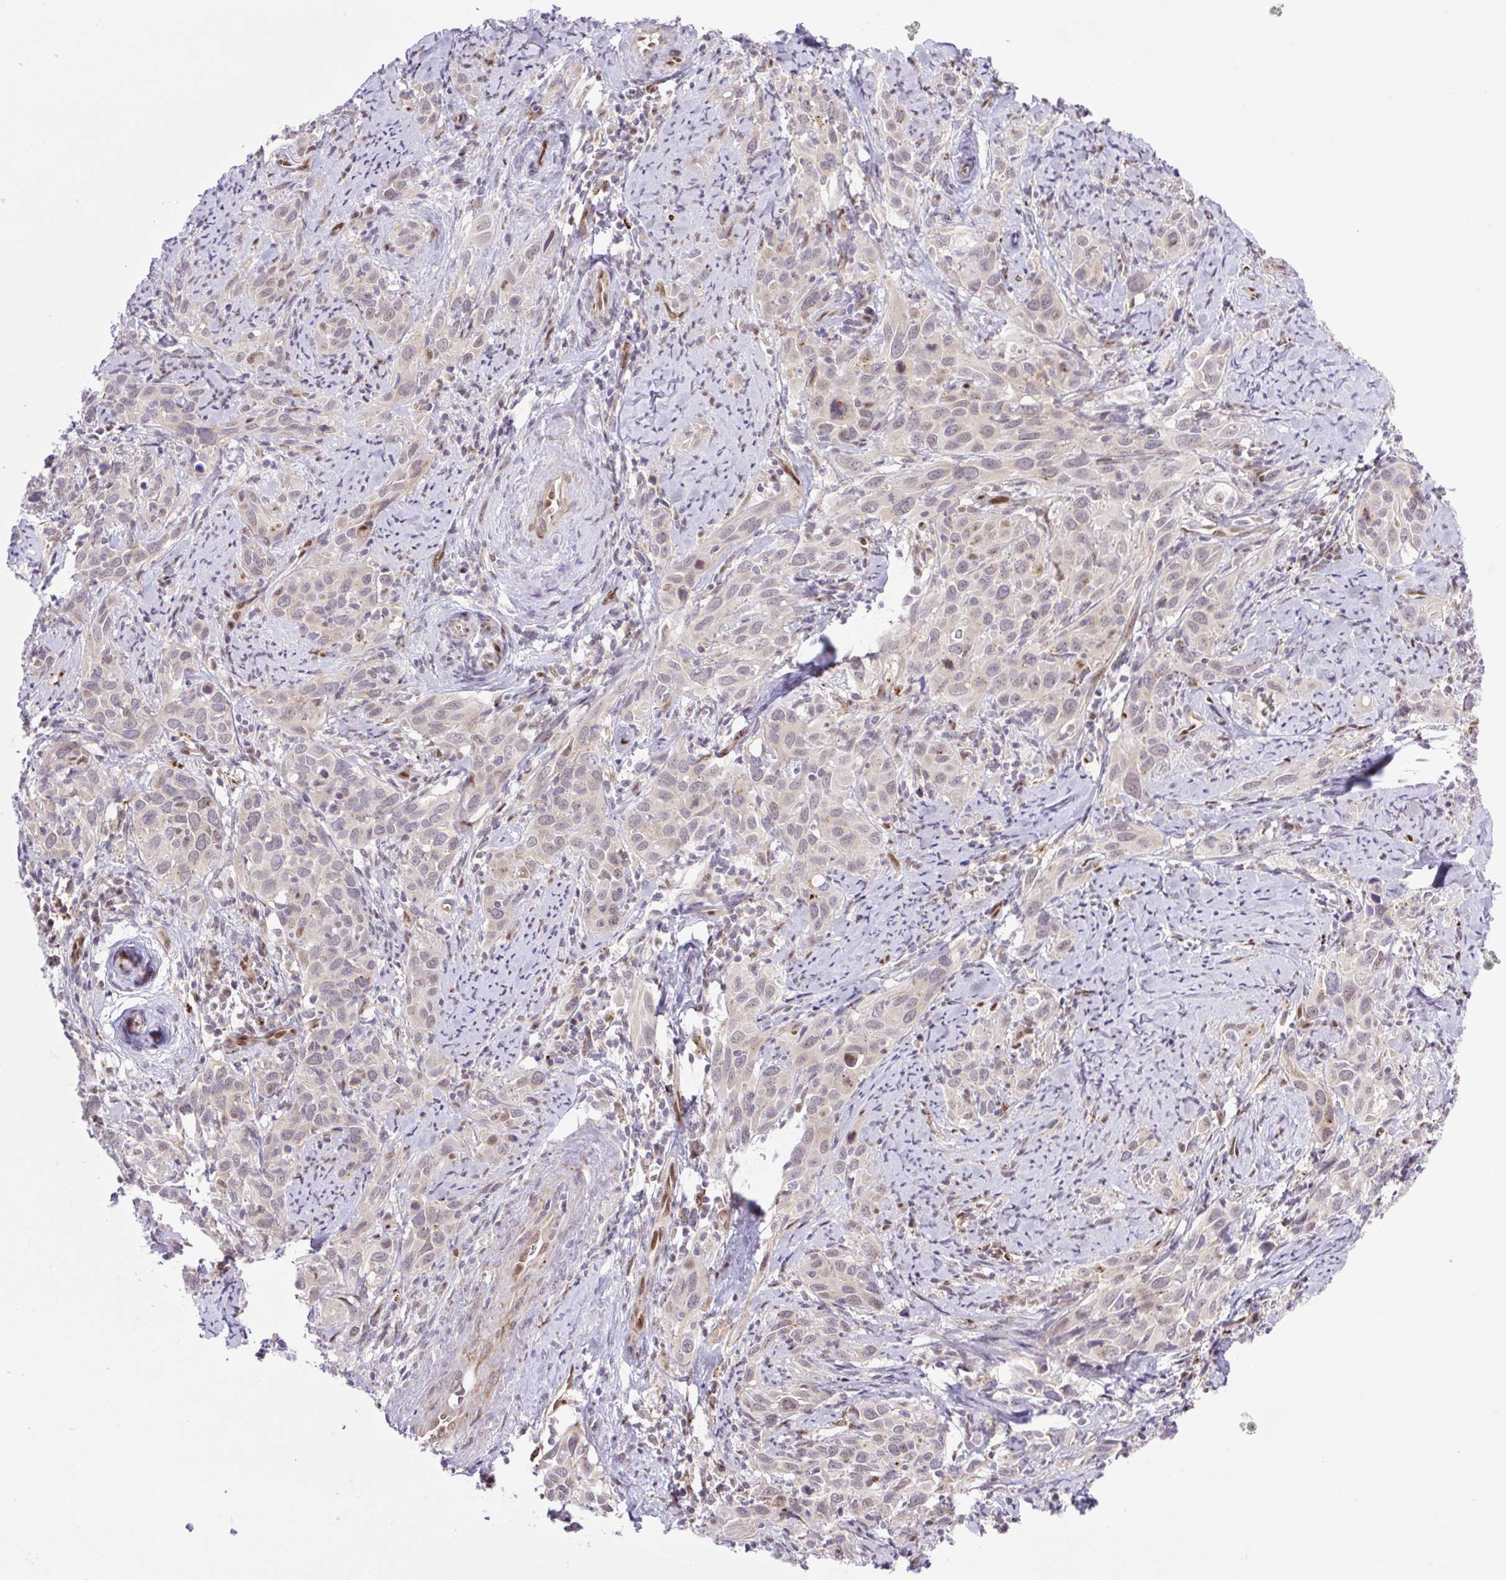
{"staining": {"intensity": "weak", "quantity": "<25%", "location": "cytoplasmic/membranous,nuclear"}, "tissue": "cervical cancer", "cell_type": "Tumor cells", "image_type": "cancer", "snomed": [{"axis": "morphology", "description": "Squamous cell carcinoma, NOS"}, {"axis": "topography", "description": "Cervix"}], "caption": "Immunohistochemistry (IHC) image of human cervical cancer (squamous cell carcinoma) stained for a protein (brown), which reveals no positivity in tumor cells.", "gene": "ERG", "patient": {"sex": "female", "age": 51}}